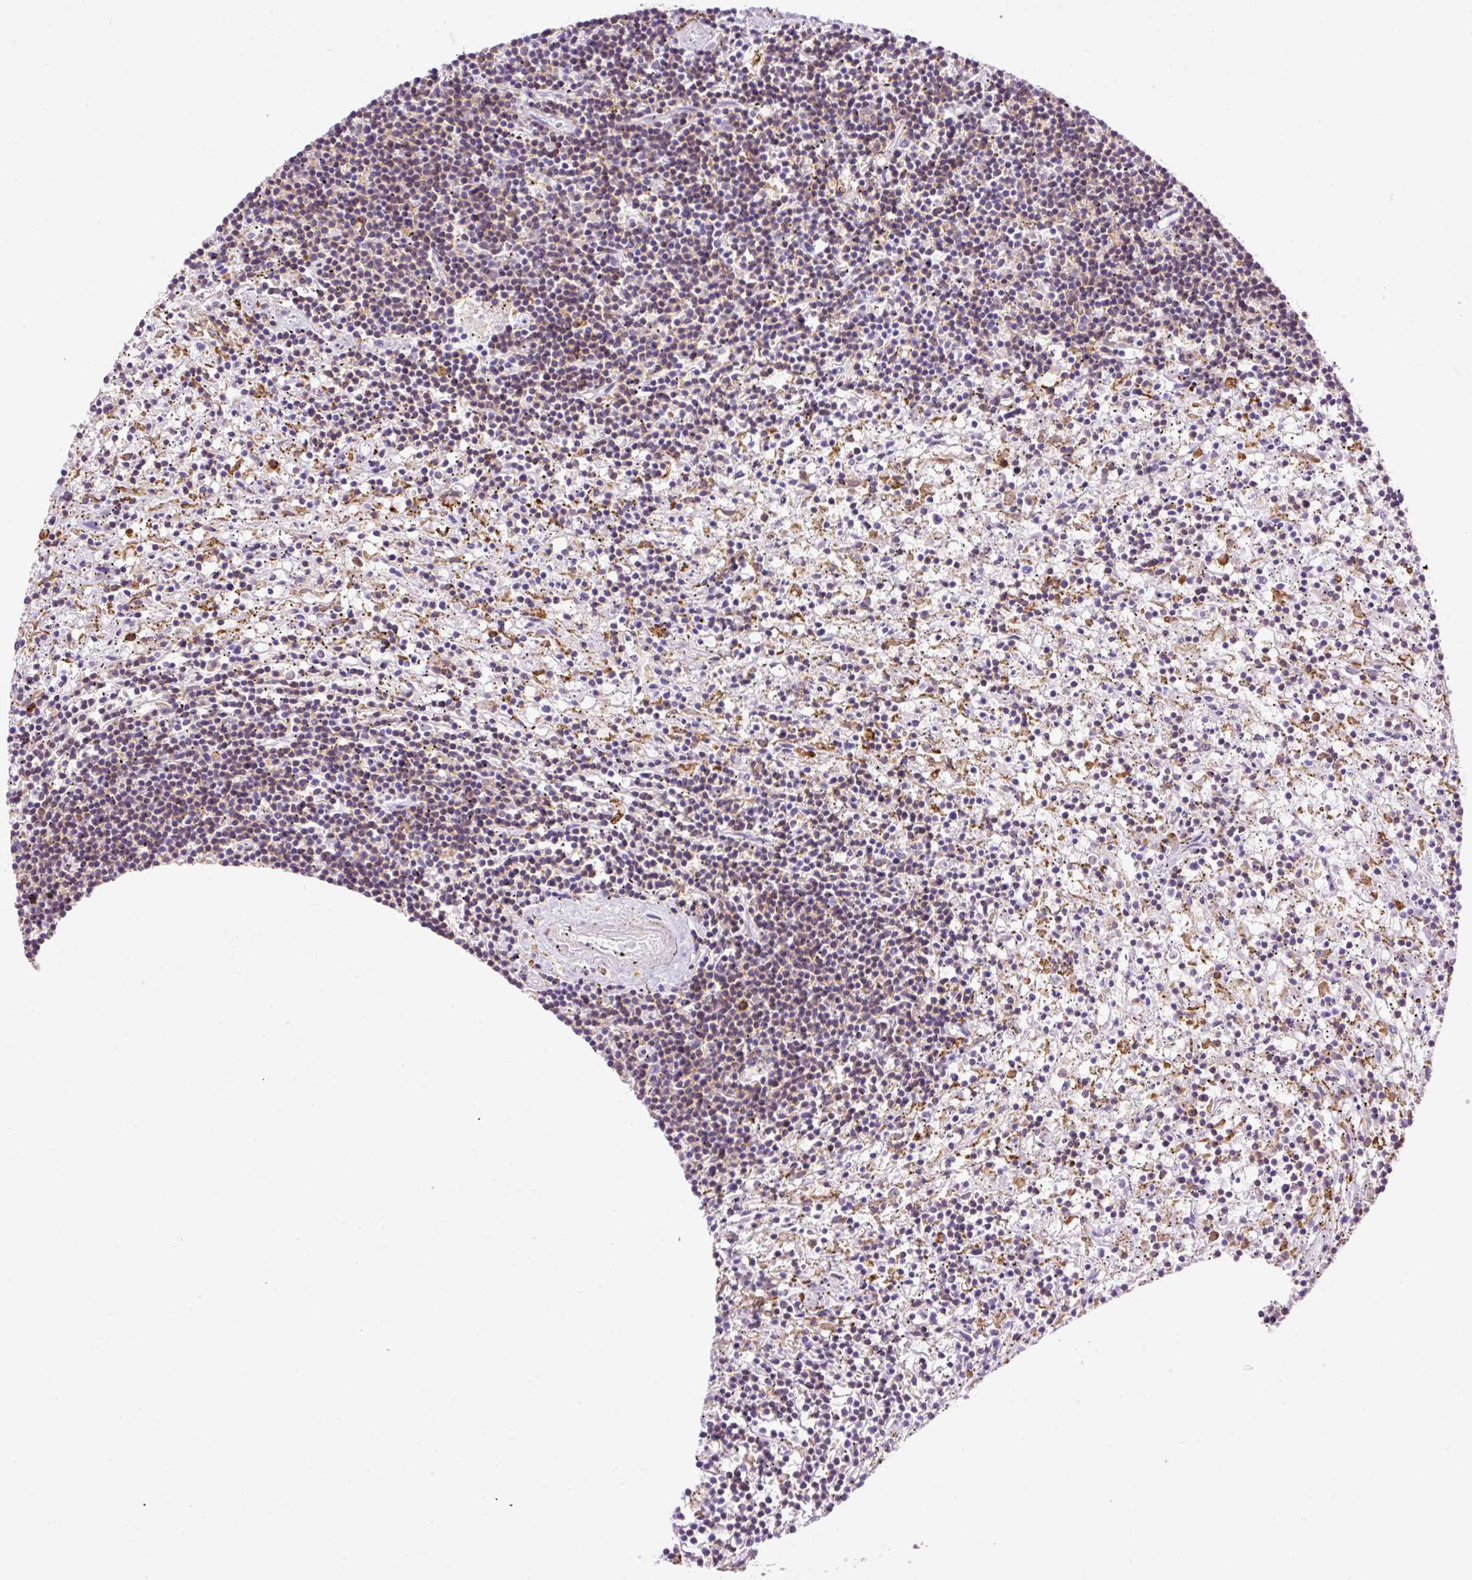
{"staining": {"intensity": "negative", "quantity": "none", "location": "none"}, "tissue": "lymphoma", "cell_type": "Tumor cells", "image_type": "cancer", "snomed": [{"axis": "morphology", "description": "Malignant lymphoma, non-Hodgkin's type, Low grade"}, {"axis": "topography", "description": "Spleen"}], "caption": "DAB immunohistochemical staining of malignant lymphoma, non-Hodgkin's type (low-grade) displays no significant positivity in tumor cells.", "gene": "LY86", "patient": {"sex": "male", "age": 76}}